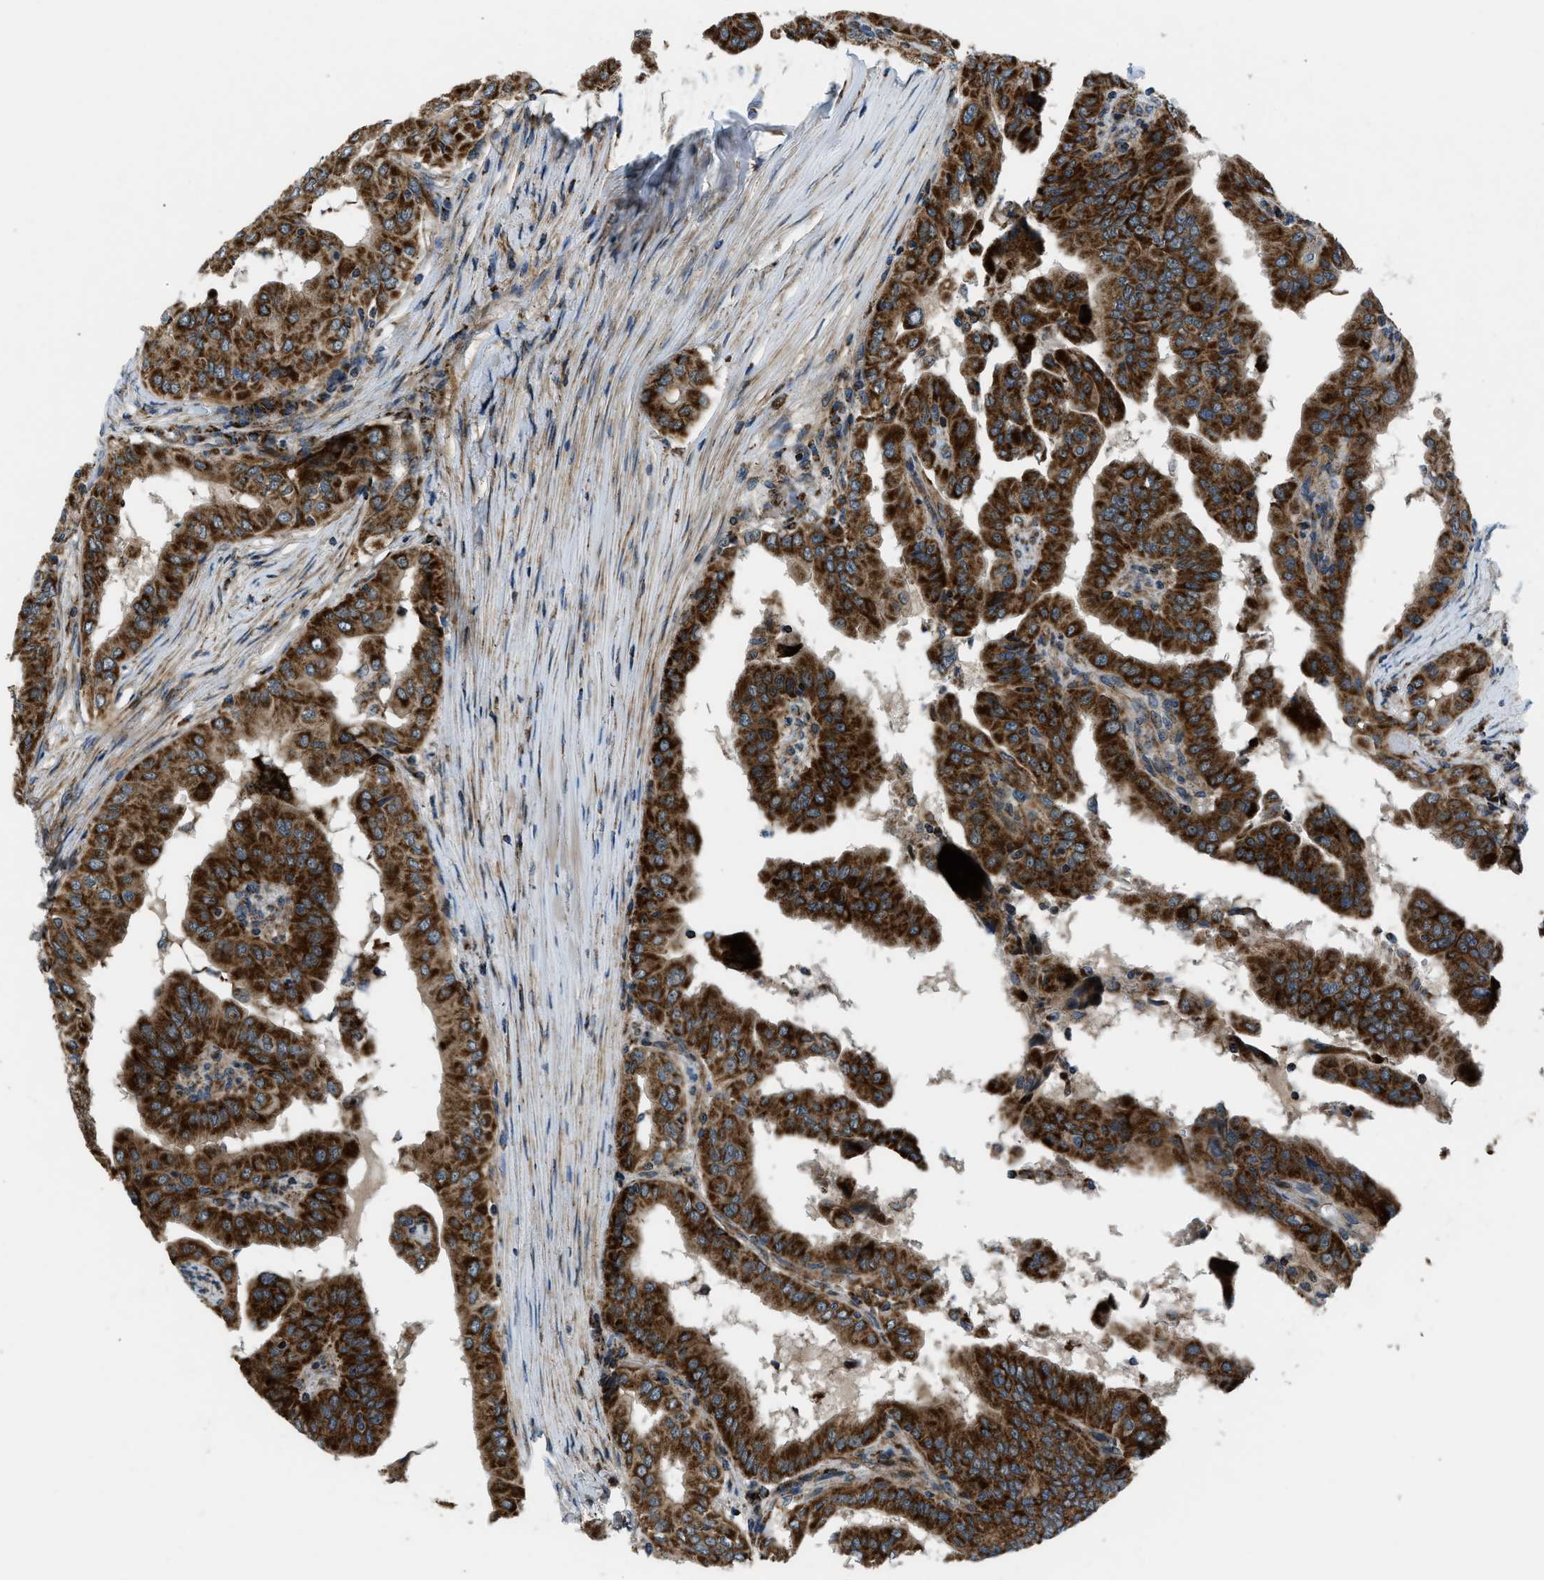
{"staining": {"intensity": "strong", "quantity": ">75%", "location": "cytoplasmic/membranous"}, "tissue": "thyroid cancer", "cell_type": "Tumor cells", "image_type": "cancer", "snomed": [{"axis": "morphology", "description": "Papillary adenocarcinoma, NOS"}, {"axis": "topography", "description": "Thyroid gland"}], "caption": "A brown stain labels strong cytoplasmic/membranous positivity of a protein in thyroid papillary adenocarcinoma tumor cells.", "gene": "GSDME", "patient": {"sex": "male", "age": 33}}